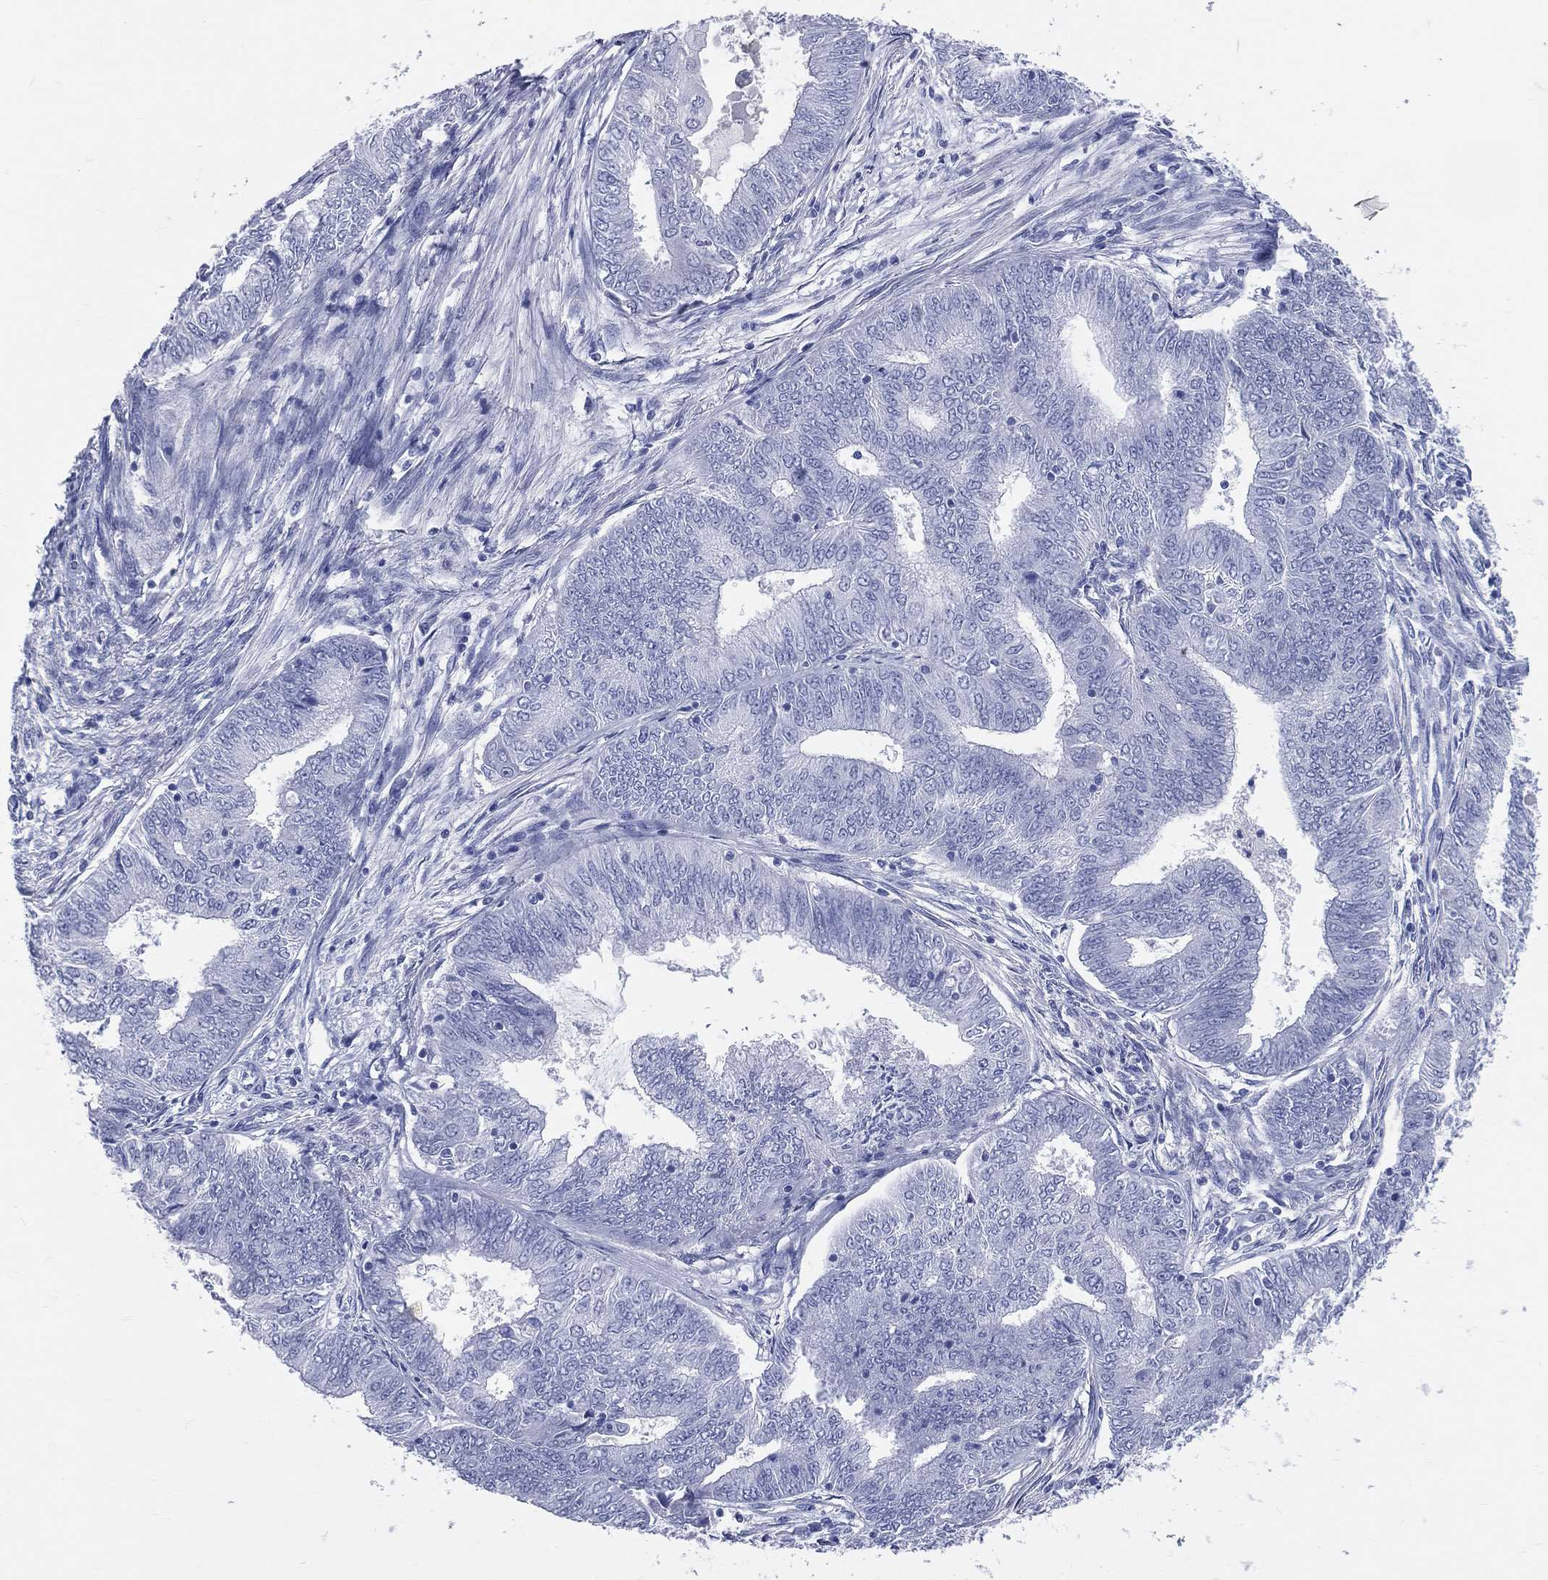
{"staining": {"intensity": "negative", "quantity": "none", "location": "none"}, "tissue": "endometrial cancer", "cell_type": "Tumor cells", "image_type": "cancer", "snomed": [{"axis": "morphology", "description": "Adenocarcinoma, NOS"}, {"axis": "topography", "description": "Endometrium"}], "caption": "IHC photomicrograph of neoplastic tissue: endometrial cancer stained with DAB (3,3'-diaminobenzidine) reveals no significant protein staining in tumor cells.", "gene": "CYLC1", "patient": {"sex": "female", "age": 62}}